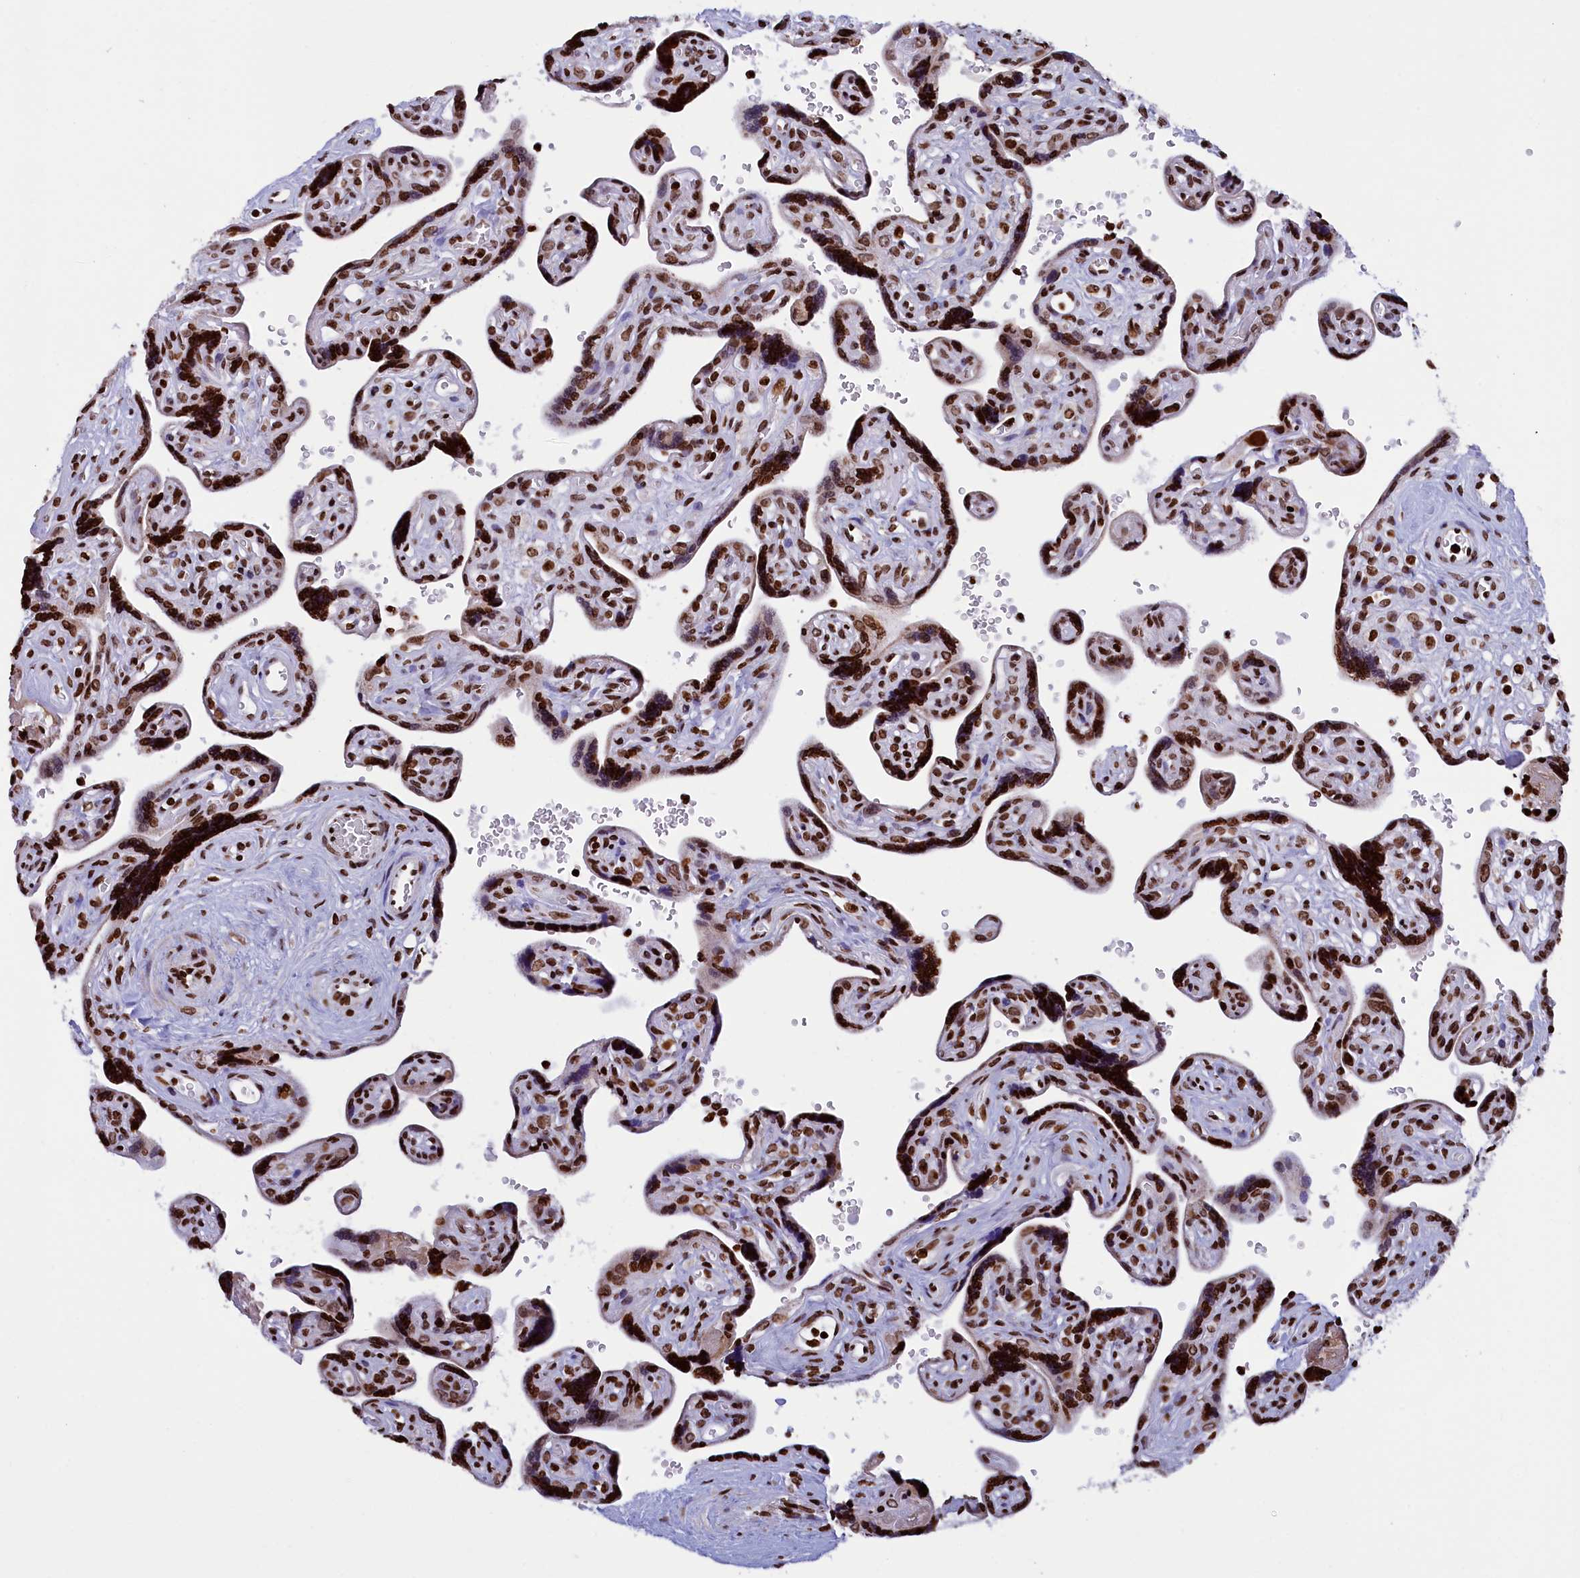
{"staining": {"intensity": "strong", "quantity": ">75%", "location": "nuclear"}, "tissue": "placenta", "cell_type": "Decidual cells", "image_type": "normal", "snomed": [{"axis": "morphology", "description": "Normal tissue, NOS"}, {"axis": "topography", "description": "Placenta"}], "caption": "A high amount of strong nuclear staining is appreciated in approximately >75% of decidual cells in unremarkable placenta. (brown staining indicates protein expression, while blue staining denotes nuclei).", "gene": "TIMM29", "patient": {"sex": "female", "age": 39}}